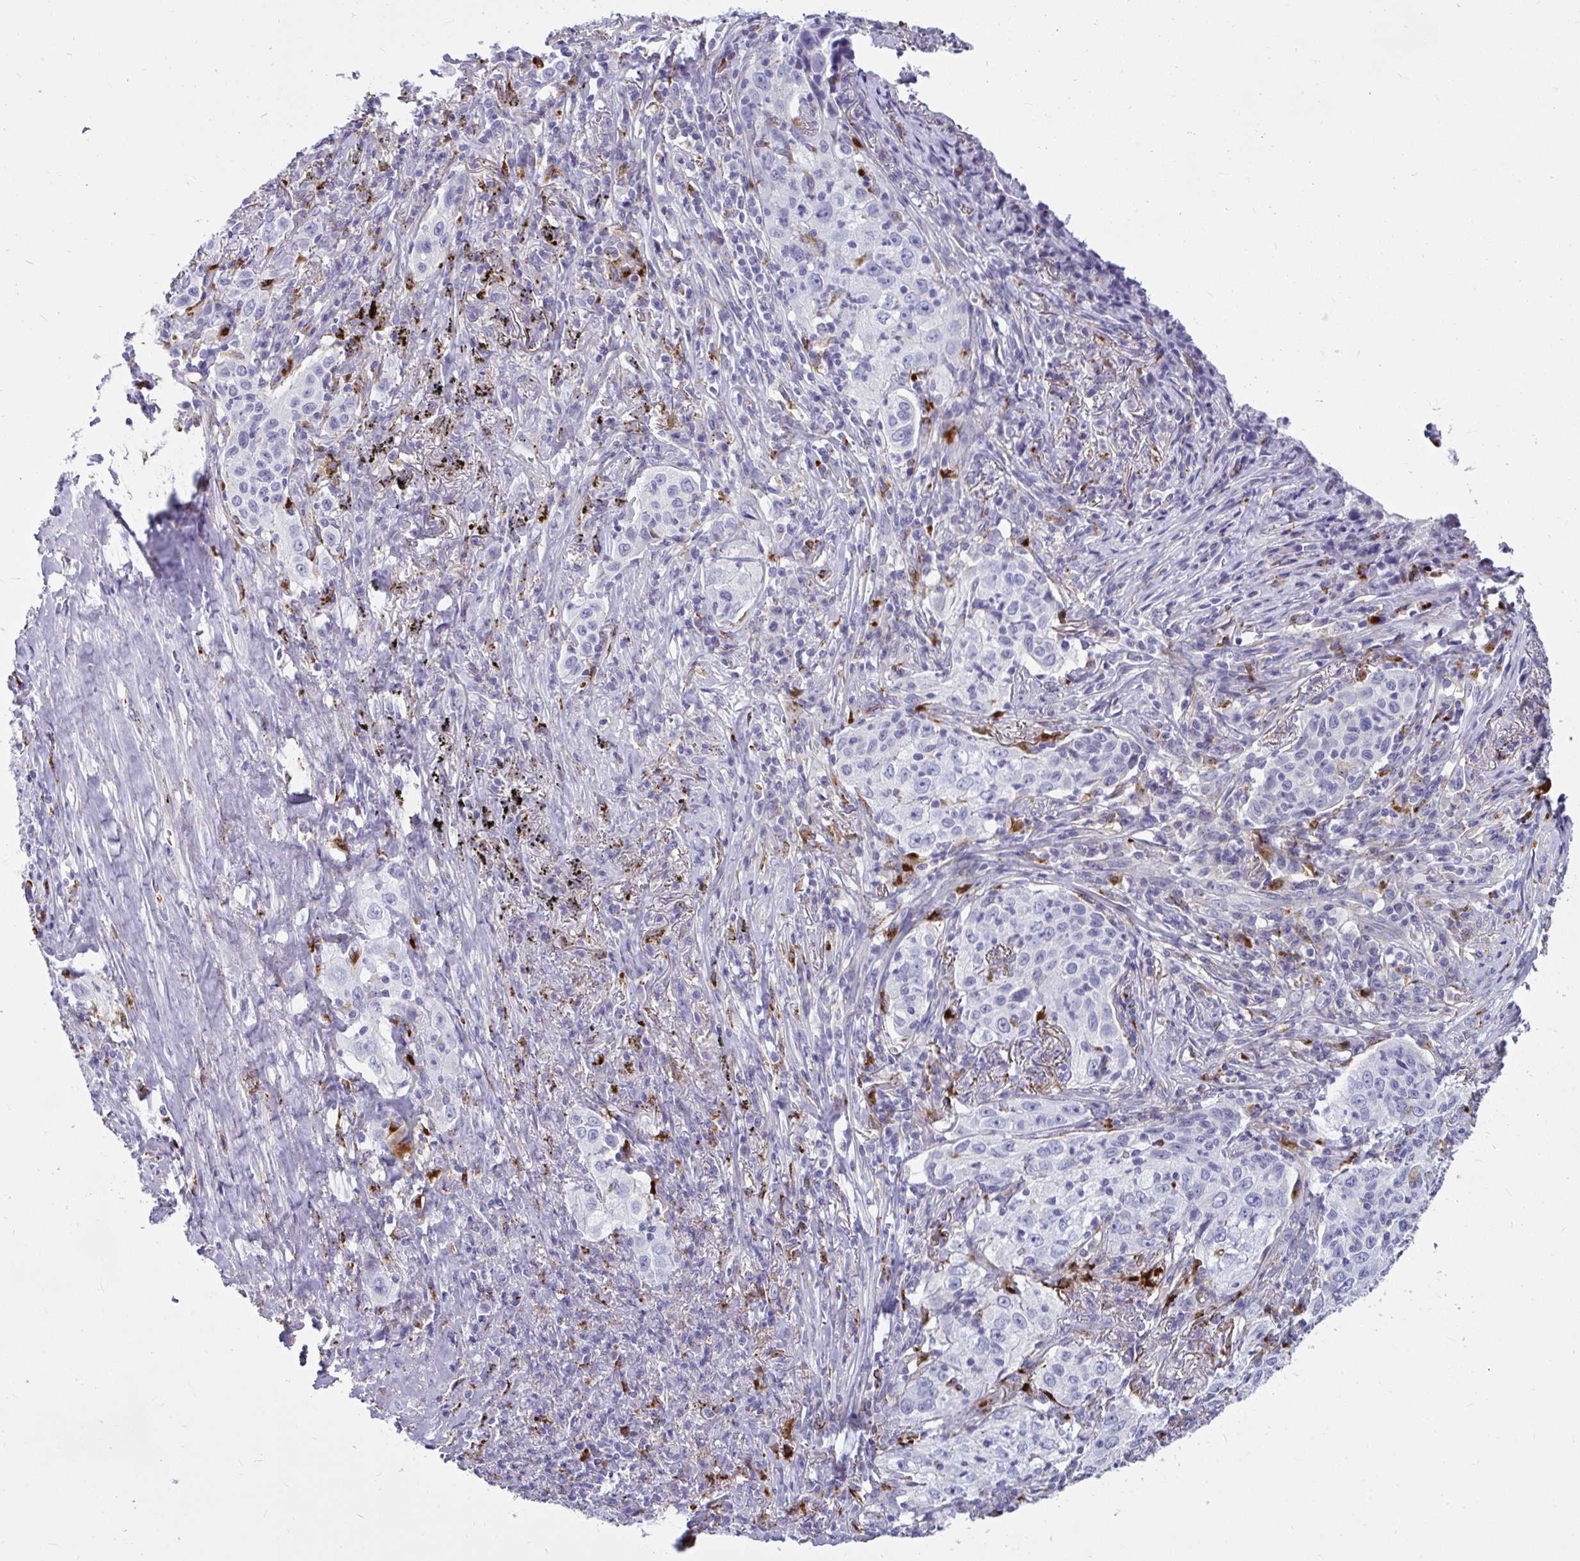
{"staining": {"intensity": "negative", "quantity": "none", "location": "none"}, "tissue": "lung cancer", "cell_type": "Tumor cells", "image_type": "cancer", "snomed": [{"axis": "morphology", "description": "Squamous cell carcinoma, NOS"}, {"axis": "topography", "description": "Lung"}], "caption": "Immunohistochemistry of human lung squamous cell carcinoma reveals no positivity in tumor cells.", "gene": "CTSZ", "patient": {"sex": "male", "age": 71}}